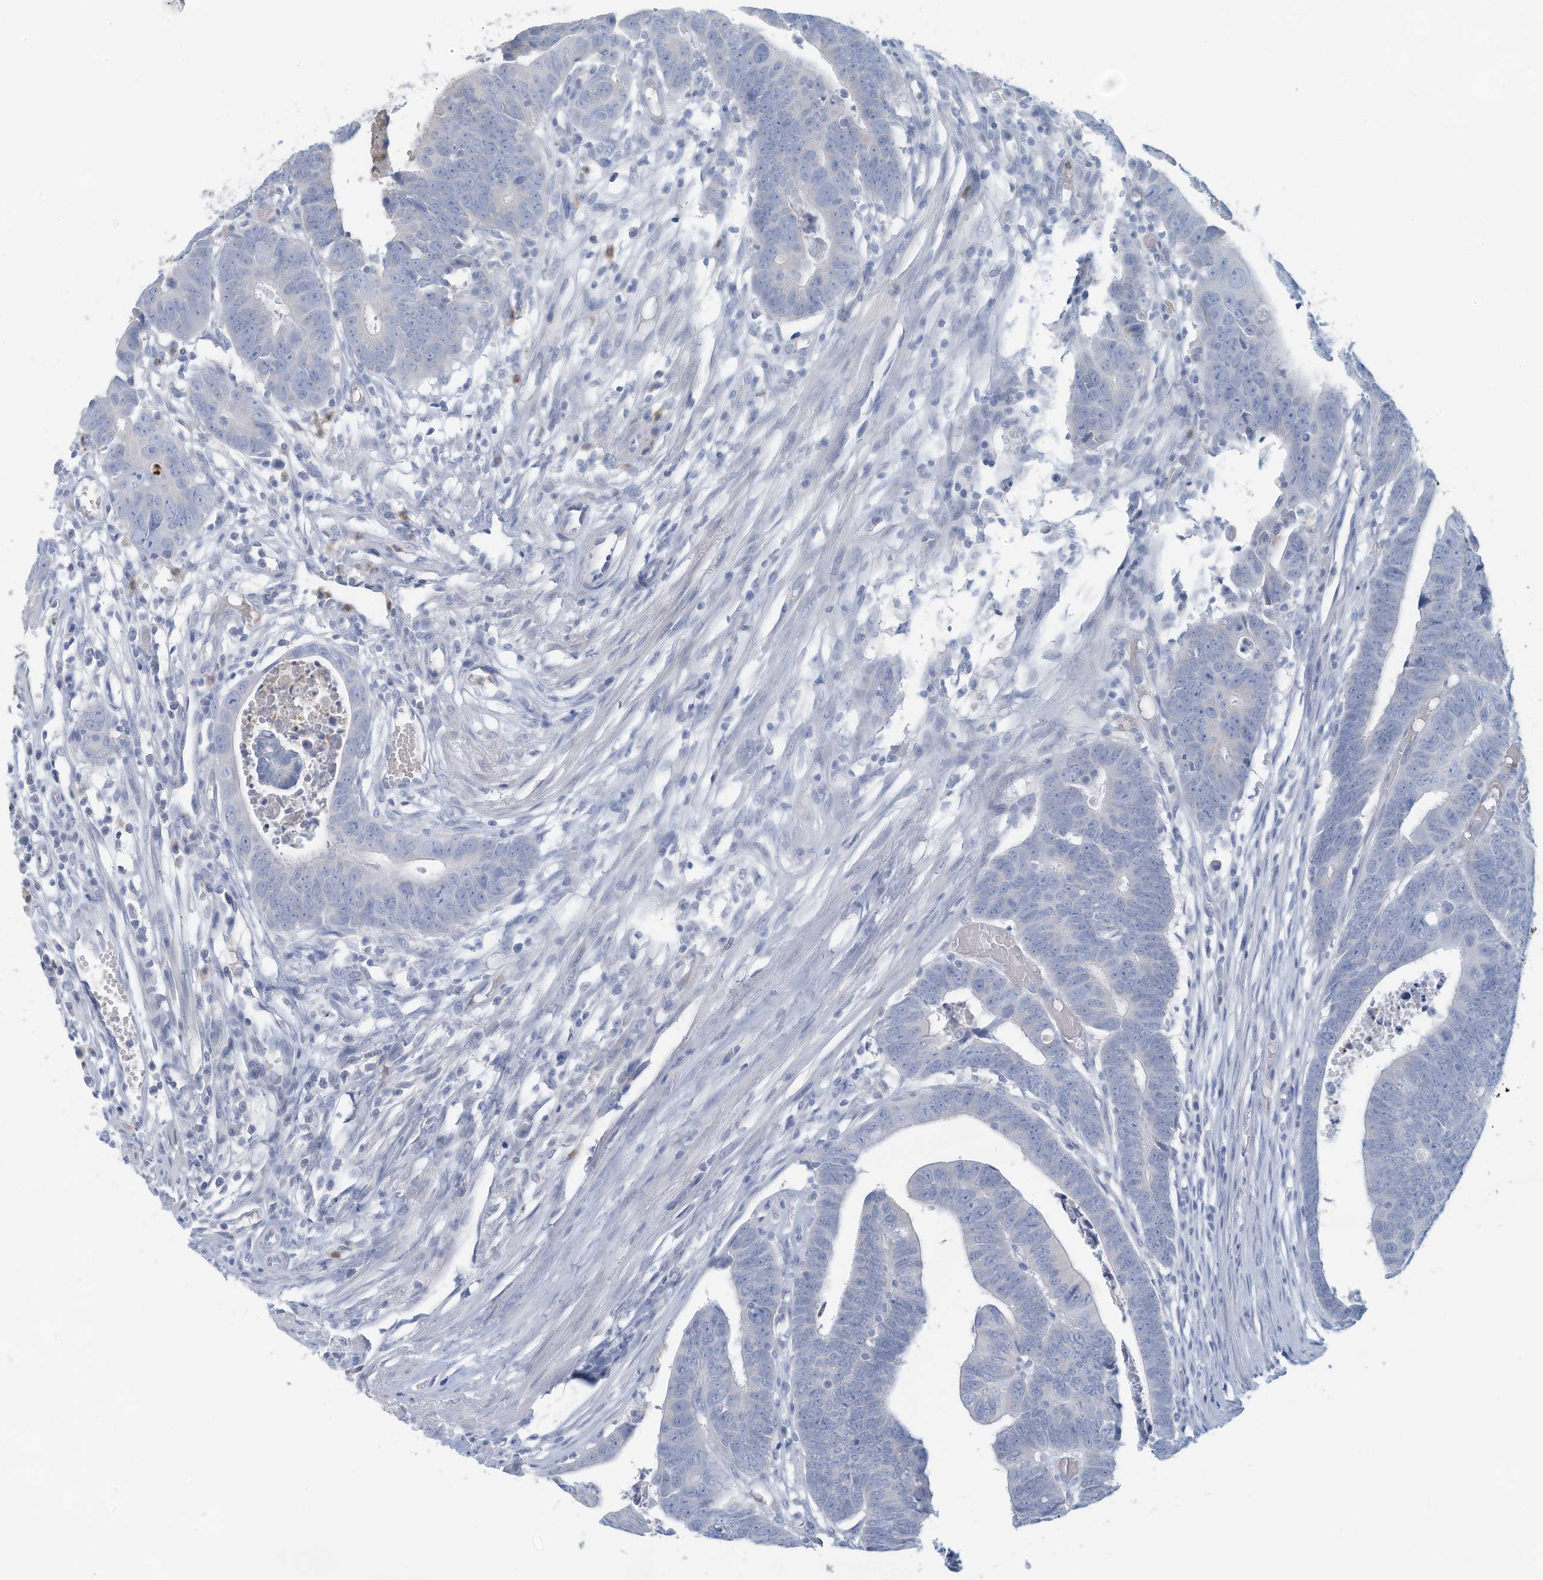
{"staining": {"intensity": "negative", "quantity": "none", "location": "none"}, "tissue": "colorectal cancer", "cell_type": "Tumor cells", "image_type": "cancer", "snomed": [{"axis": "morphology", "description": "Adenocarcinoma, NOS"}, {"axis": "topography", "description": "Rectum"}], "caption": "This is an immunohistochemistry (IHC) micrograph of colorectal cancer. There is no expression in tumor cells.", "gene": "ERI2", "patient": {"sex": "female", "age": 65}}